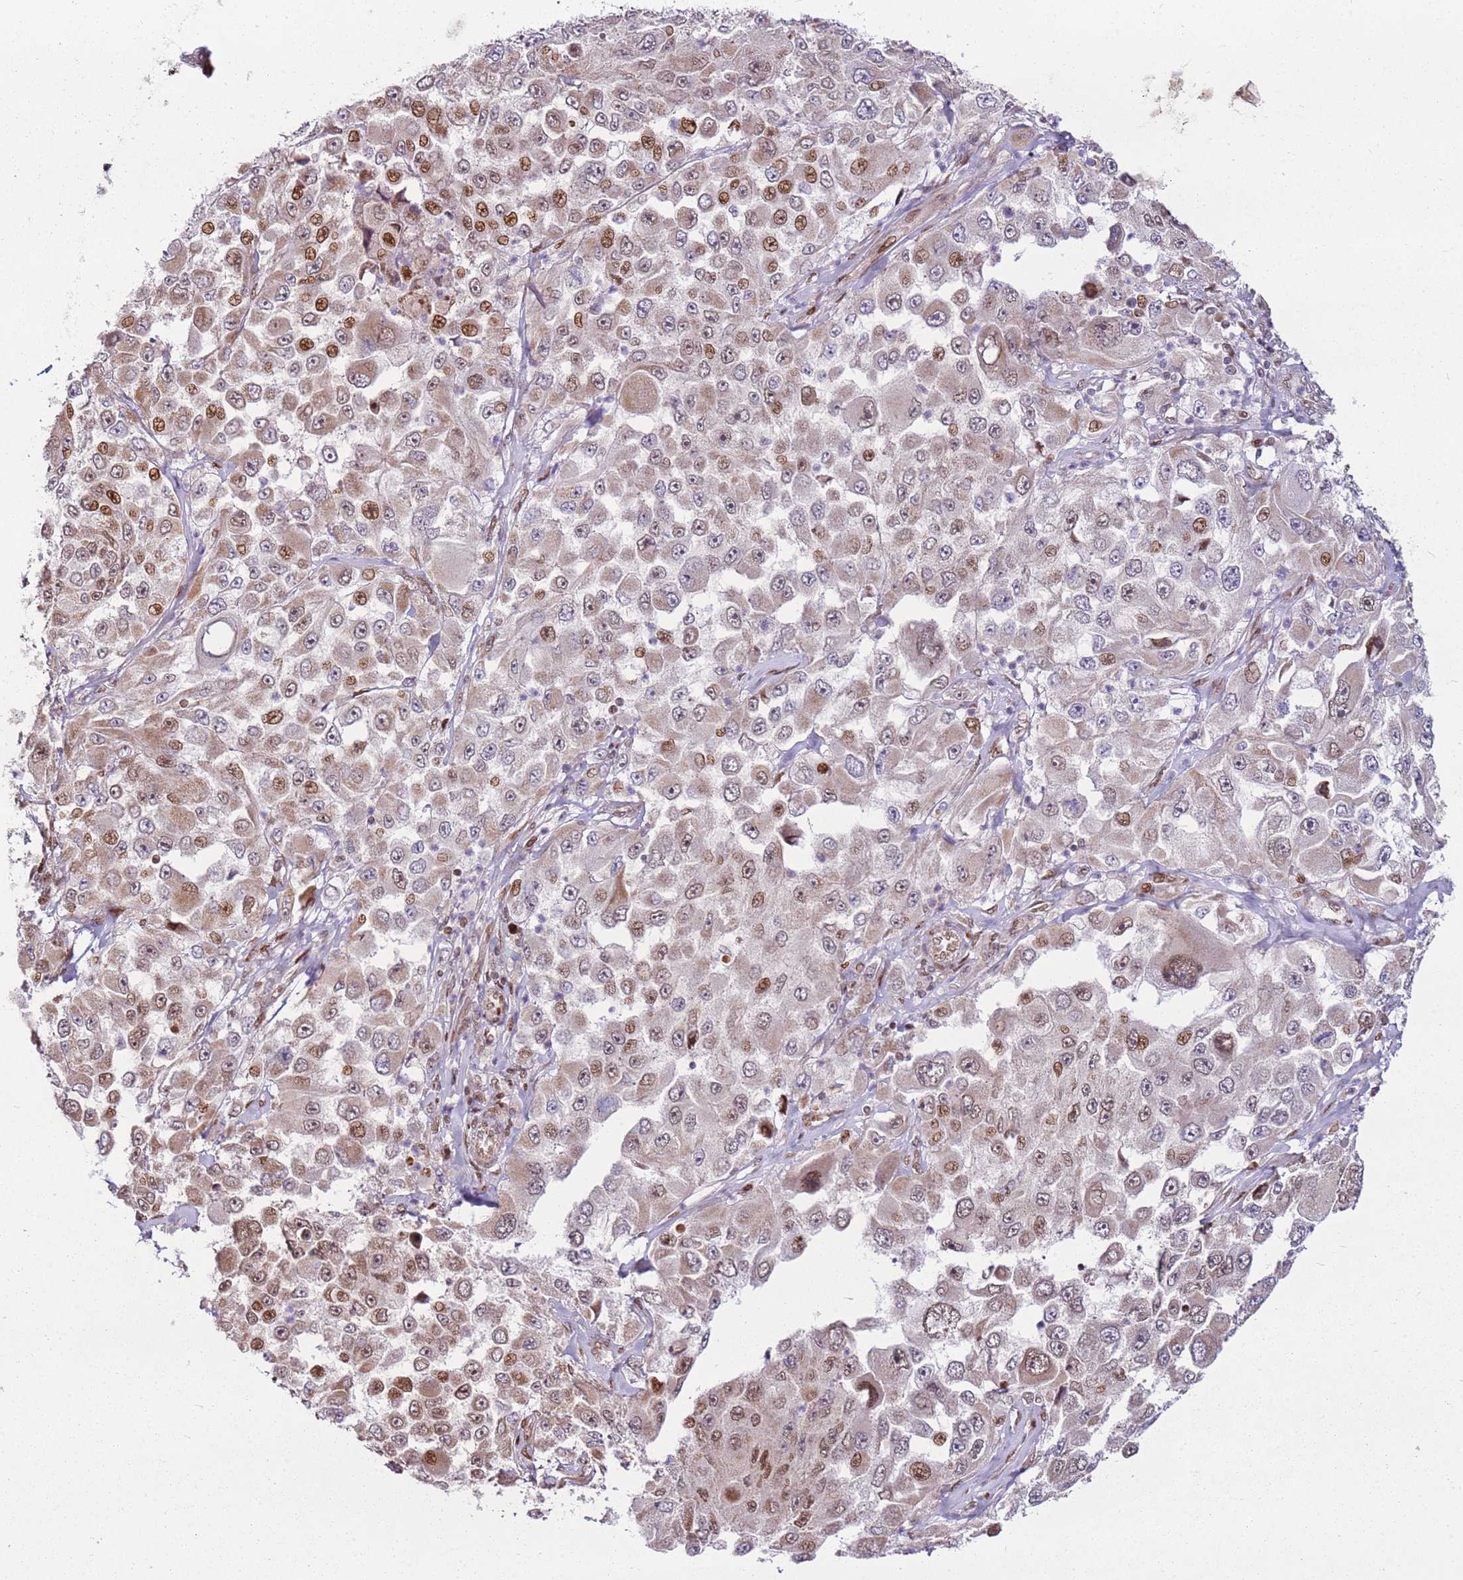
{"staining": {"intensity": "moderate", "quantity": "25%-75%", "location": "nuclear"}, "tissue": "melanoma", "cell_type": "Tumor cells", "image_type": "cancer", "snomed": [{"axis": "morphology", "description": "Malignant melanoma, Metastatic site"}, {"axis": "topography", "description": "Lymph node"}], "caption": "Immunohistochemistry (IHC) staining of melanoma, which shows medium levels of moderate nuclear positivity in approximately 25%-75% of tumor cells indicating moderate nuclear protein positivity. The staining was performed using DAB (3,3'-diaminobenzidine) (brown) for protein detection and nuclei were counterstained in hematoxylin (blue).", "gene": "PCTP", "patient": {"sex": "male", "age": 62}}